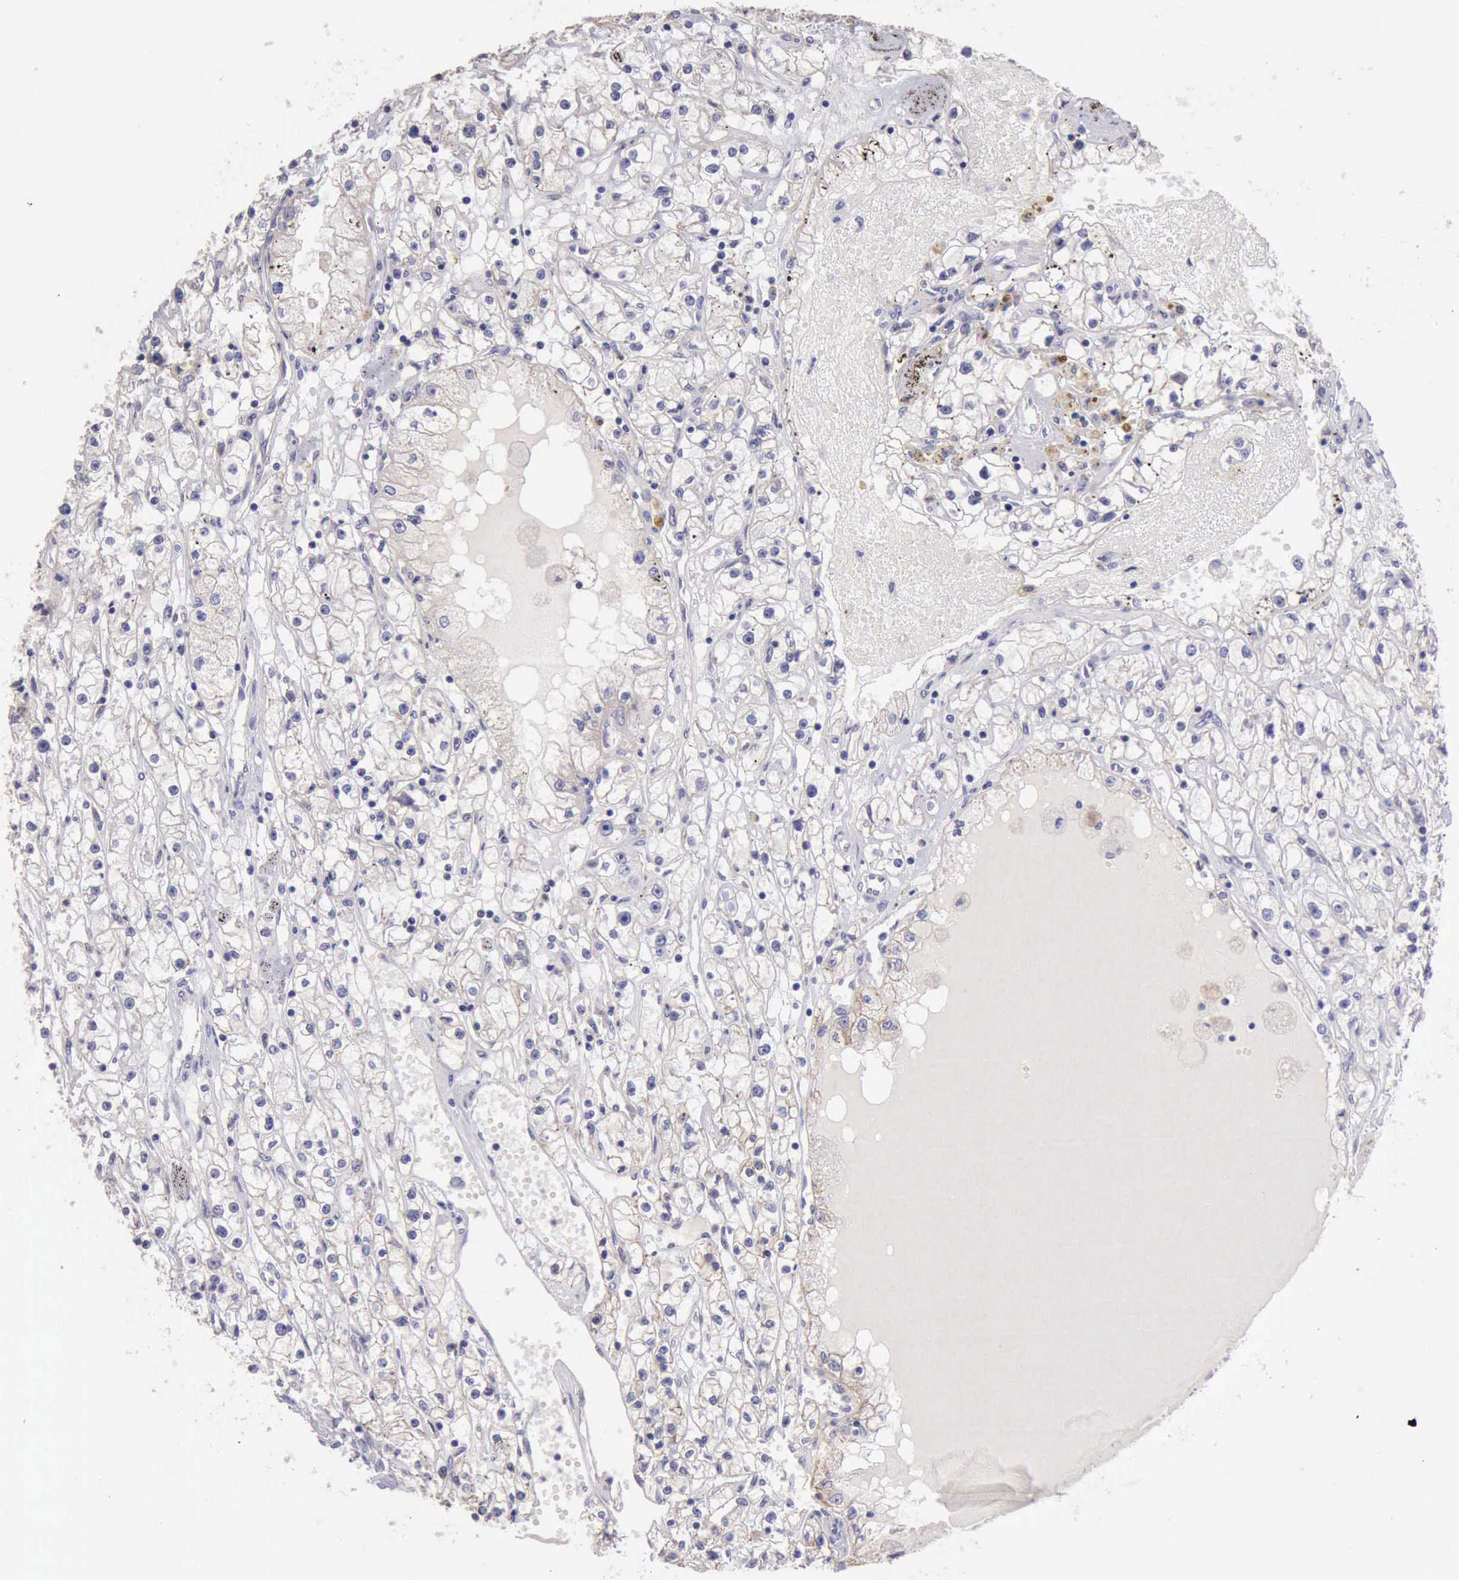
{"staining": {"intensity": "weak", "quantity": "<25%", "location": "cytoplasmic/membranous"}, "tissue": "renal cancer", "cell_type": "Tumor cells", "image_type": "cancer", "snomed": [{"axis": "morphology", "description": "Adenocarcinoma, NOS"}, {"axis": "topography", "description": "Kidney"}], "caption": "Tumor cells are negative for protein expression in human adenocarcinoma (renal).", "gene": "KCND1", "patient": {"sex": "male", "age": 56}}